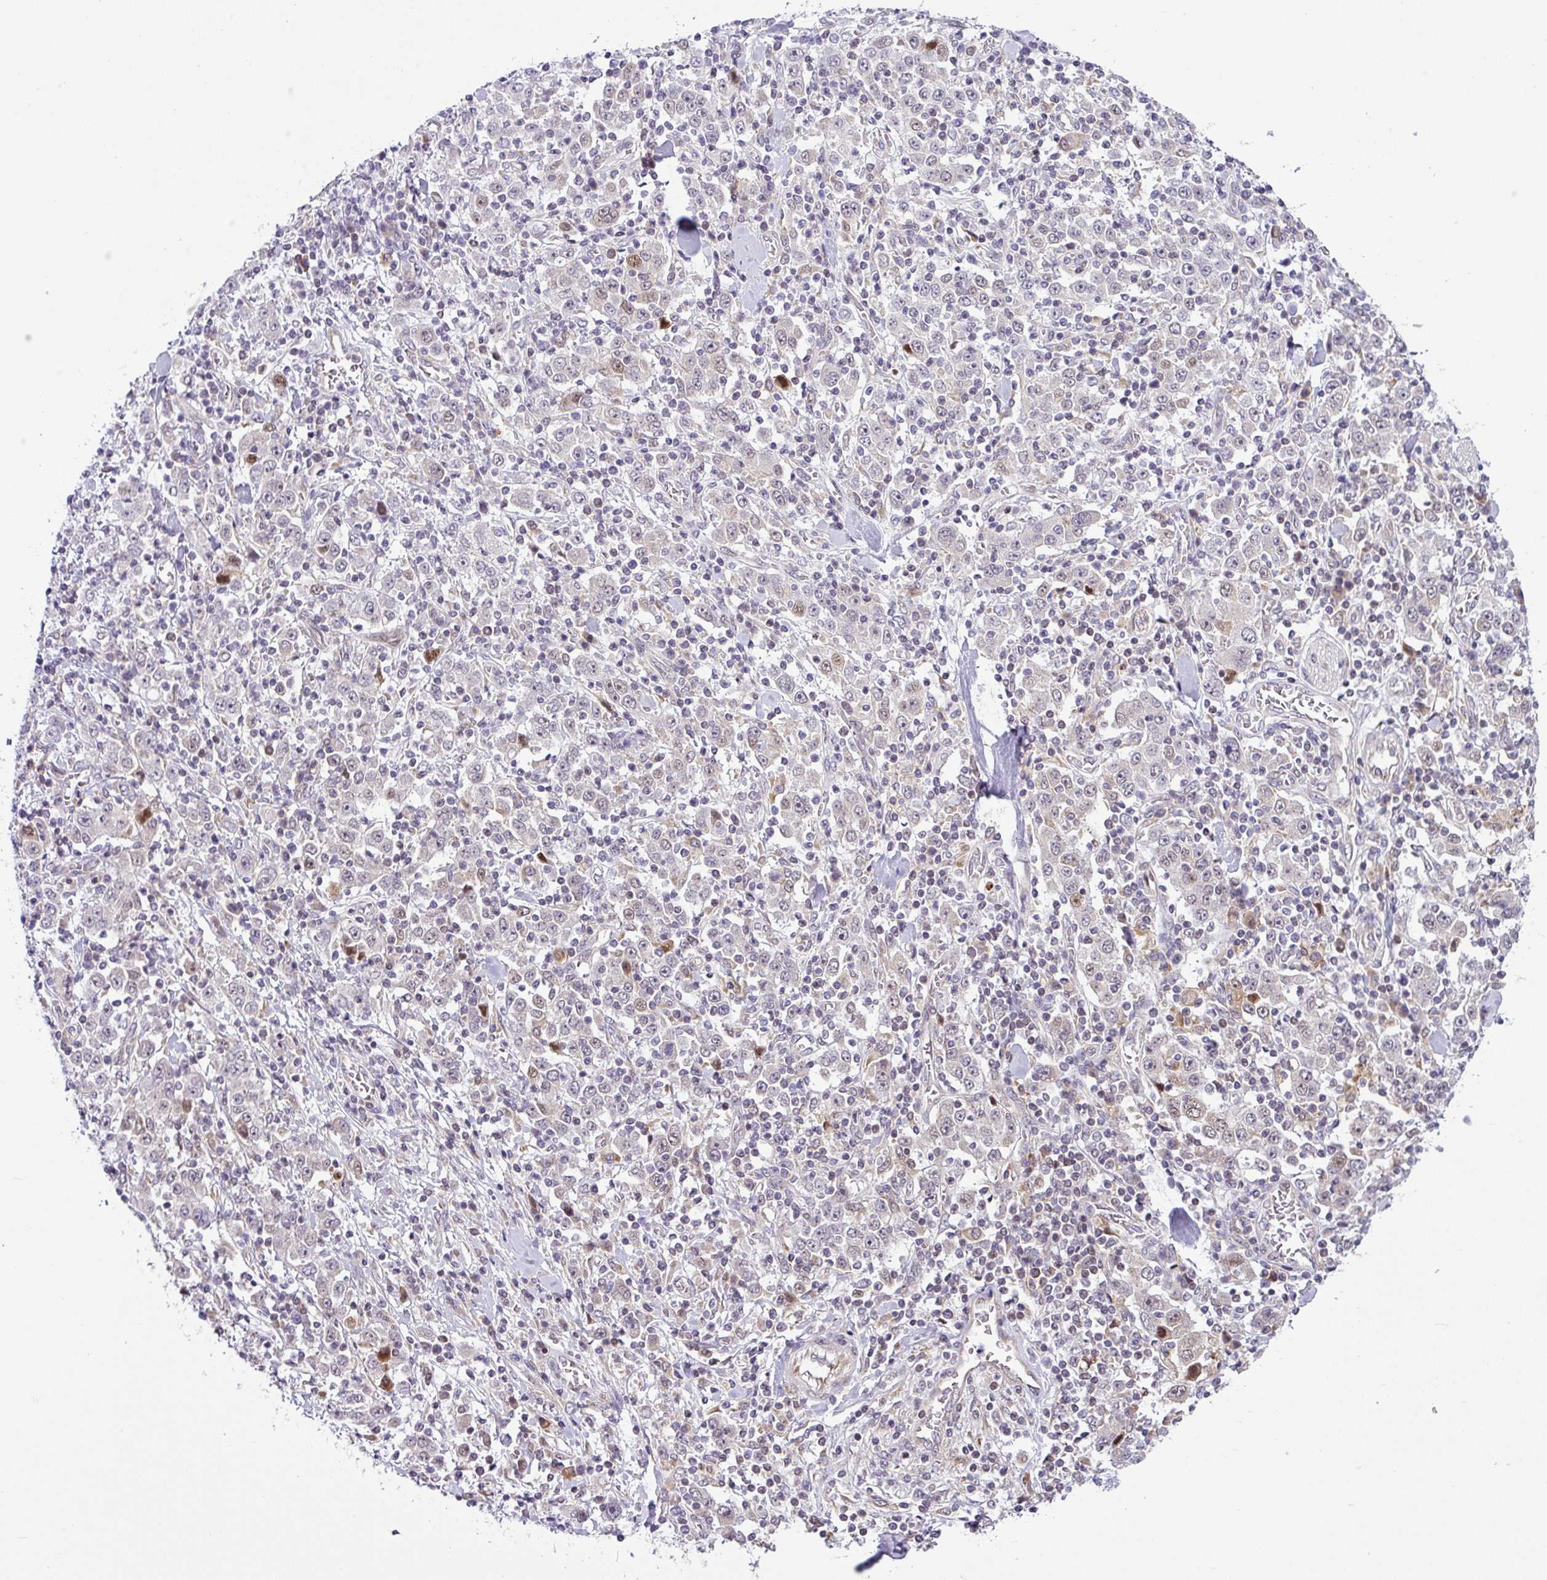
{"staining": {"intensity": "weak", "quantity": "<25%", "location": "nuclear"}, "tissue": "stomach cancer", "cell_type": "Tumor cells", "image_type": "cancer", "snomed": [{"axis": "morphology", "description": "Normal tissue, NOS"}, {"axis": "morphology", "description": "Adenocarcinoma, NOS"}, {"axis": "topography", "description": "Stomach, upper"}, {"axis": "topography", "description": "Stomach"}], "caption": "The immunohistochemistry (IHC) photomicrograph has no significant staining in tumor cells of adenocarcinoma (stomach) tissue.", "gene": "NDUFB2", "patient": {"sex": "male", "age": 59}}